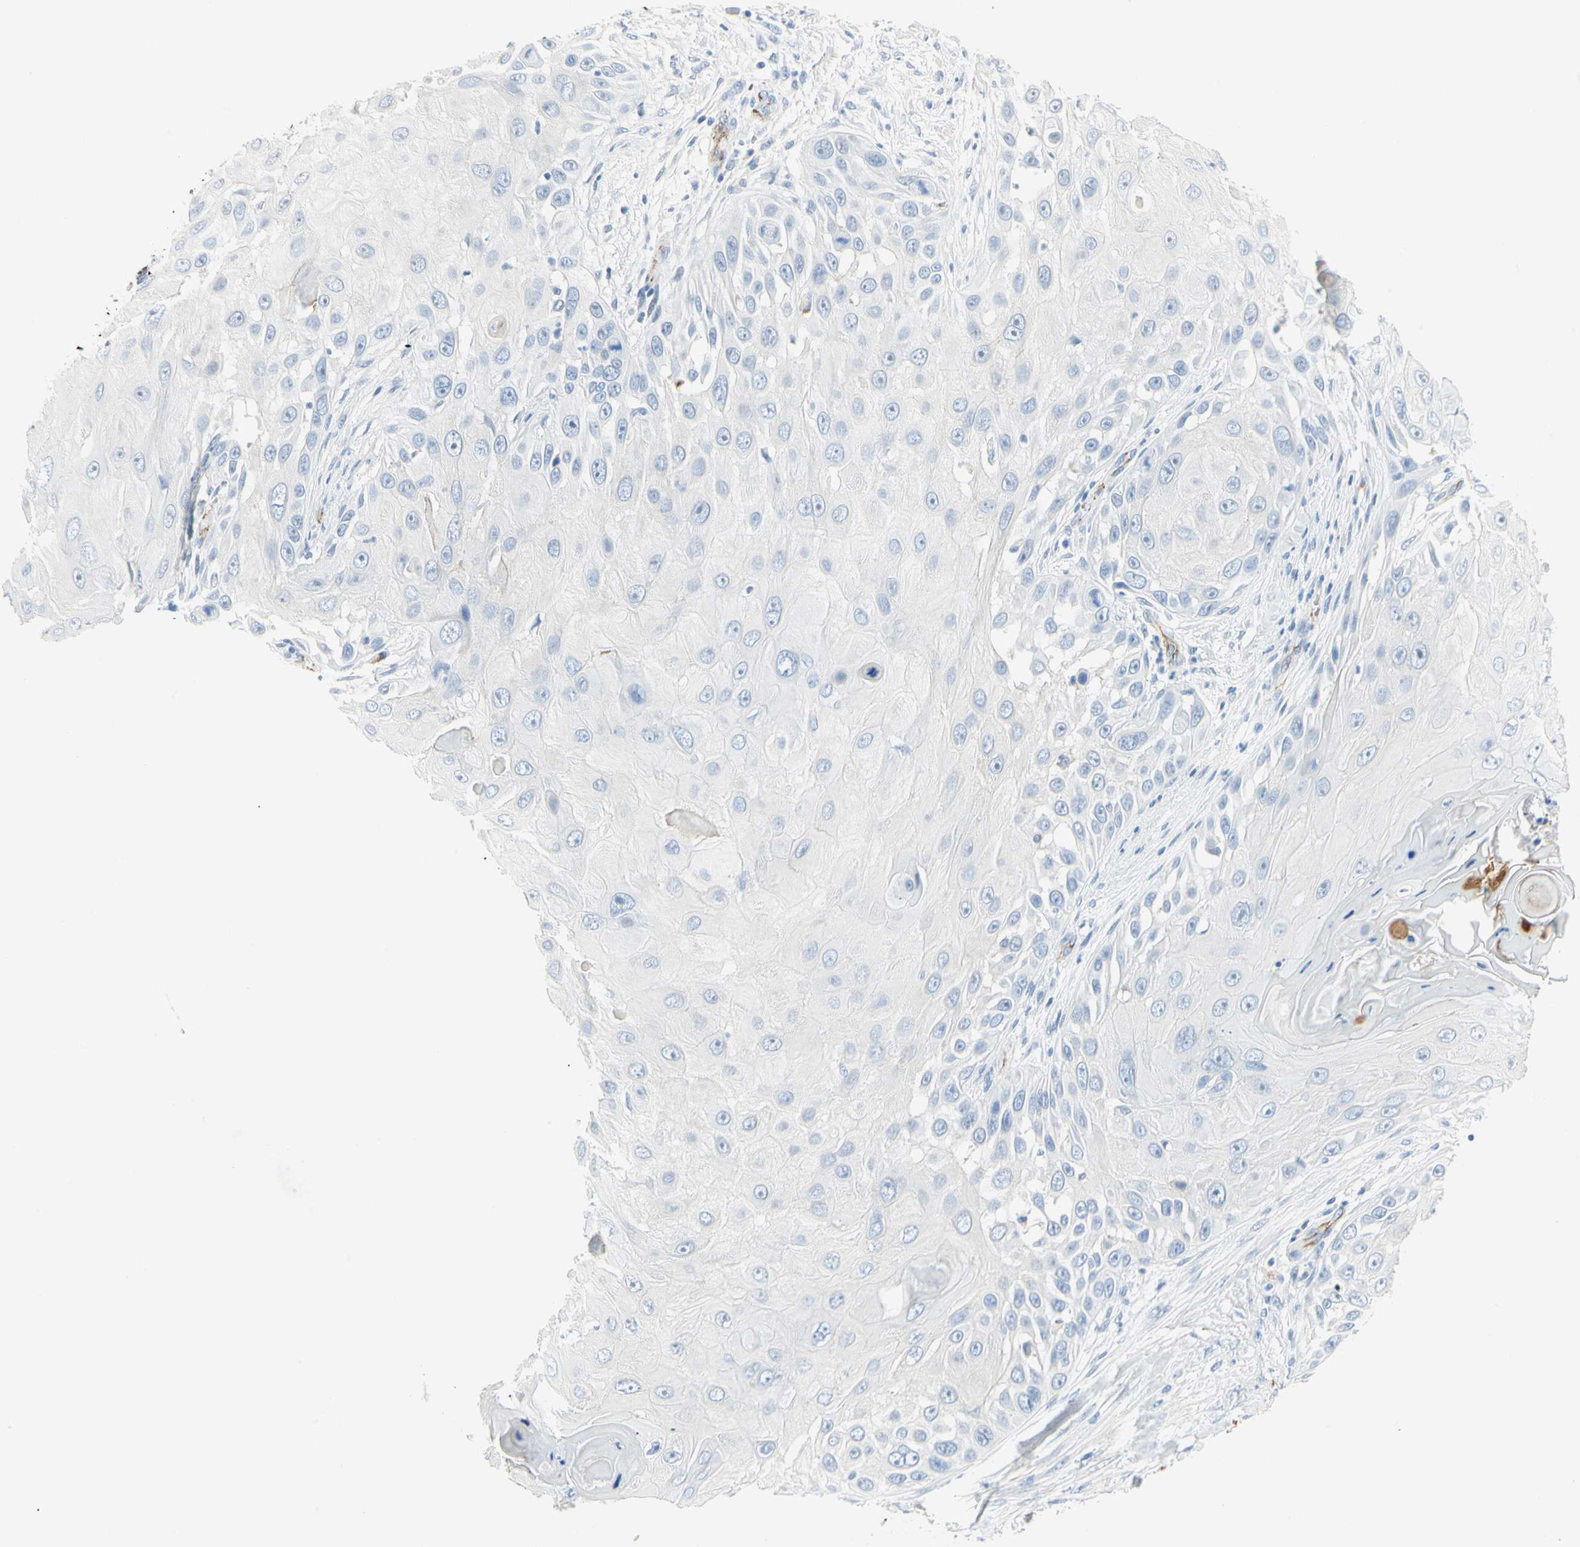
{"staining": {"intensity": "negative", "quantity": "none", "location": "none"}, "tissue": "skin cancer", "cell_type": "Tumor cells", "image_type": "cancer", "snomed": [{"axis": "morphology", "description": "Squamous cell carcinoma, NOS"}, {"axis": "topography", "description": "Skin"}], "caption": "Tumor cells are negative for brown protein staining in skin squamous cell carcinoma.", "gene": "VPS9D1", "patient": {"sex": "female", "age": 44}}